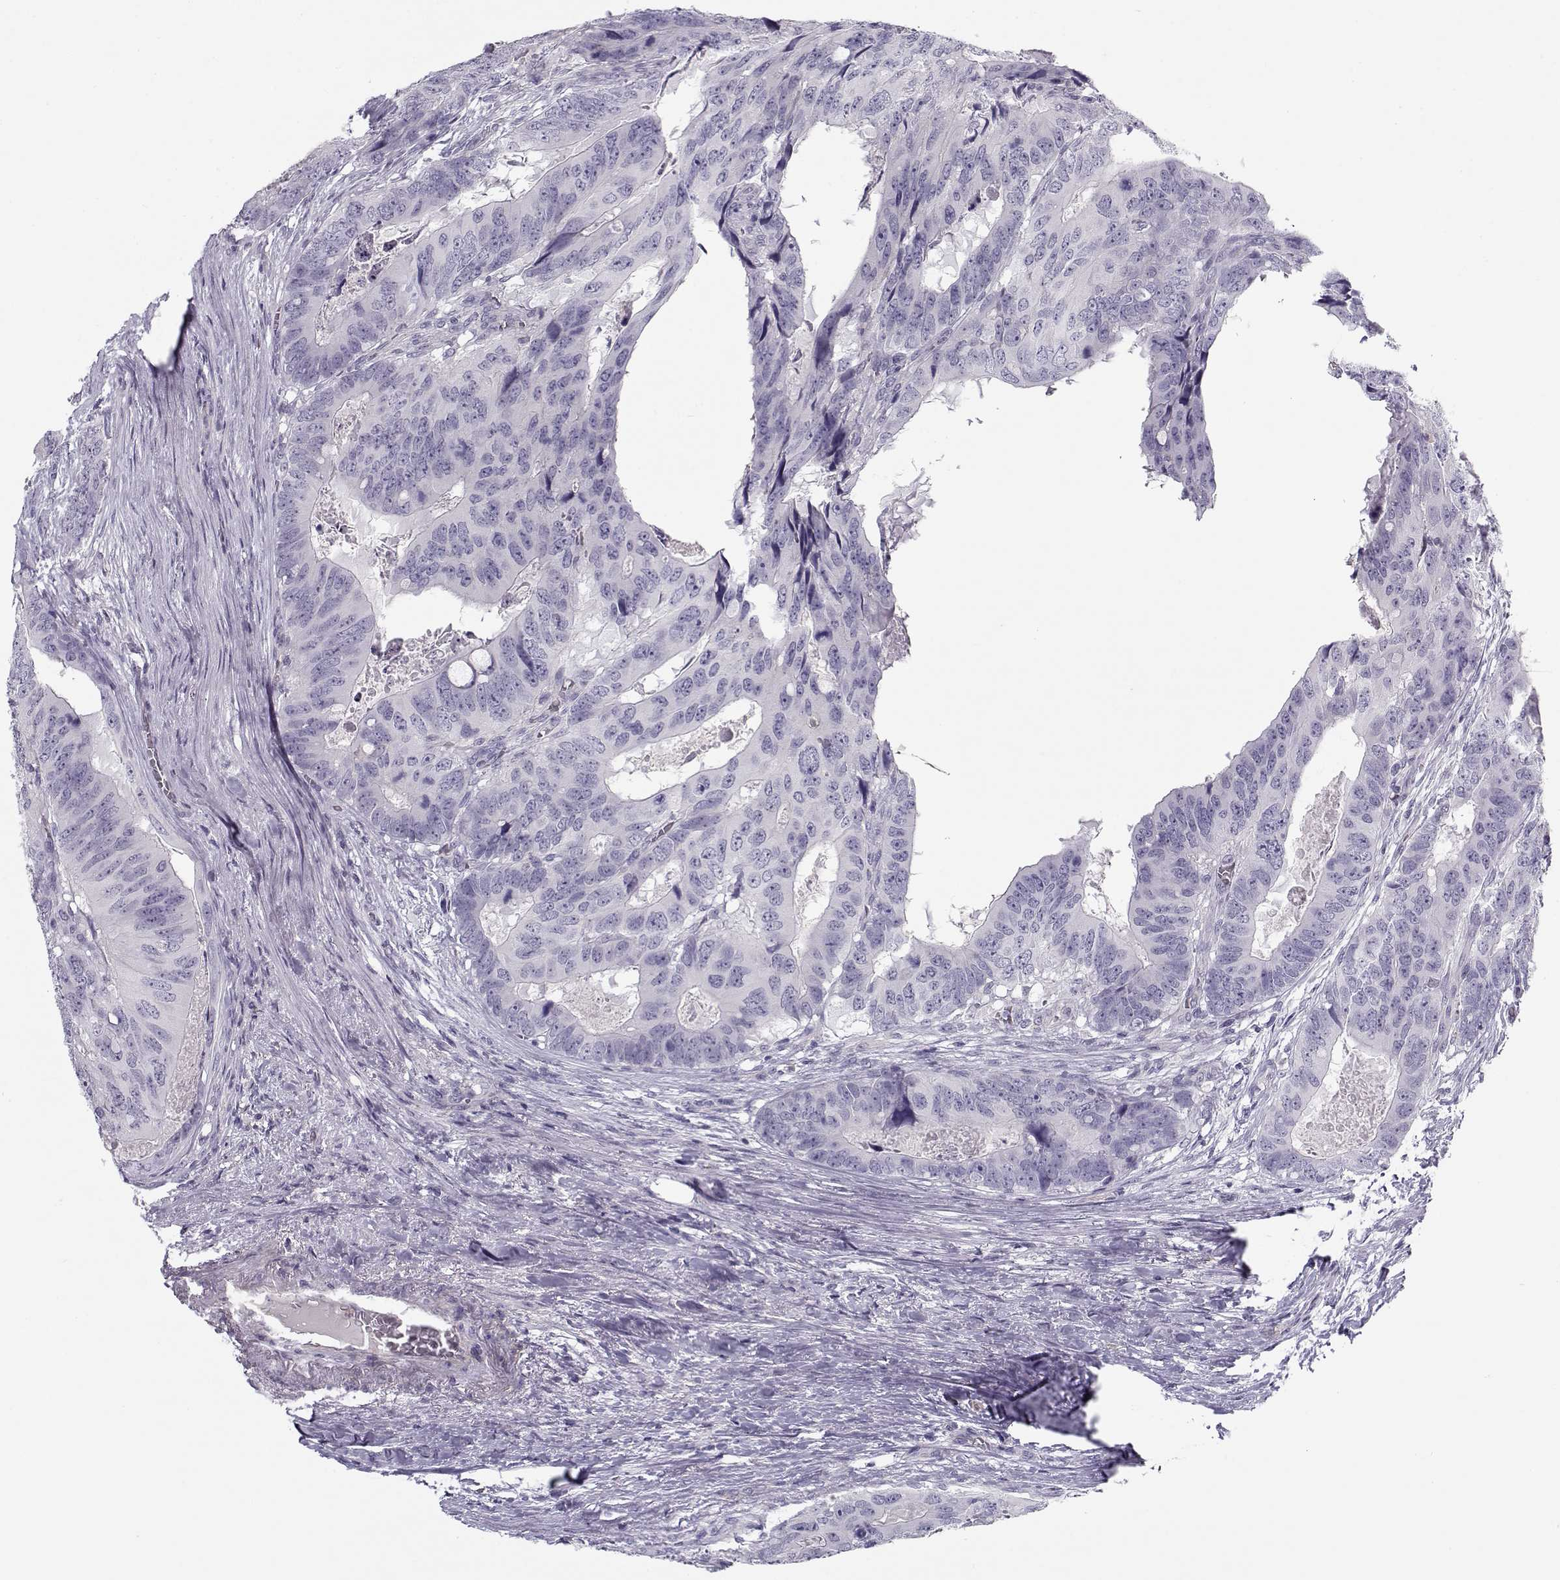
{"staining": {"intensity": "negative", "quantity": "none", "location": "none"}, "tissue": "colorectal cancer", "cell_type": "Tumor cells", "image_type": "cancer", "snomed": [{"axis": "morphology", "description": "Adenocarcinoma, NOS"}, {"axis": "topography", "description": "Colon"}], "caption": "Tumor cells show no significant protein expression in colorectal adenocarcinoma.", "gene": "MYO1A", "patient": {"sex": "male", "age": 79}}